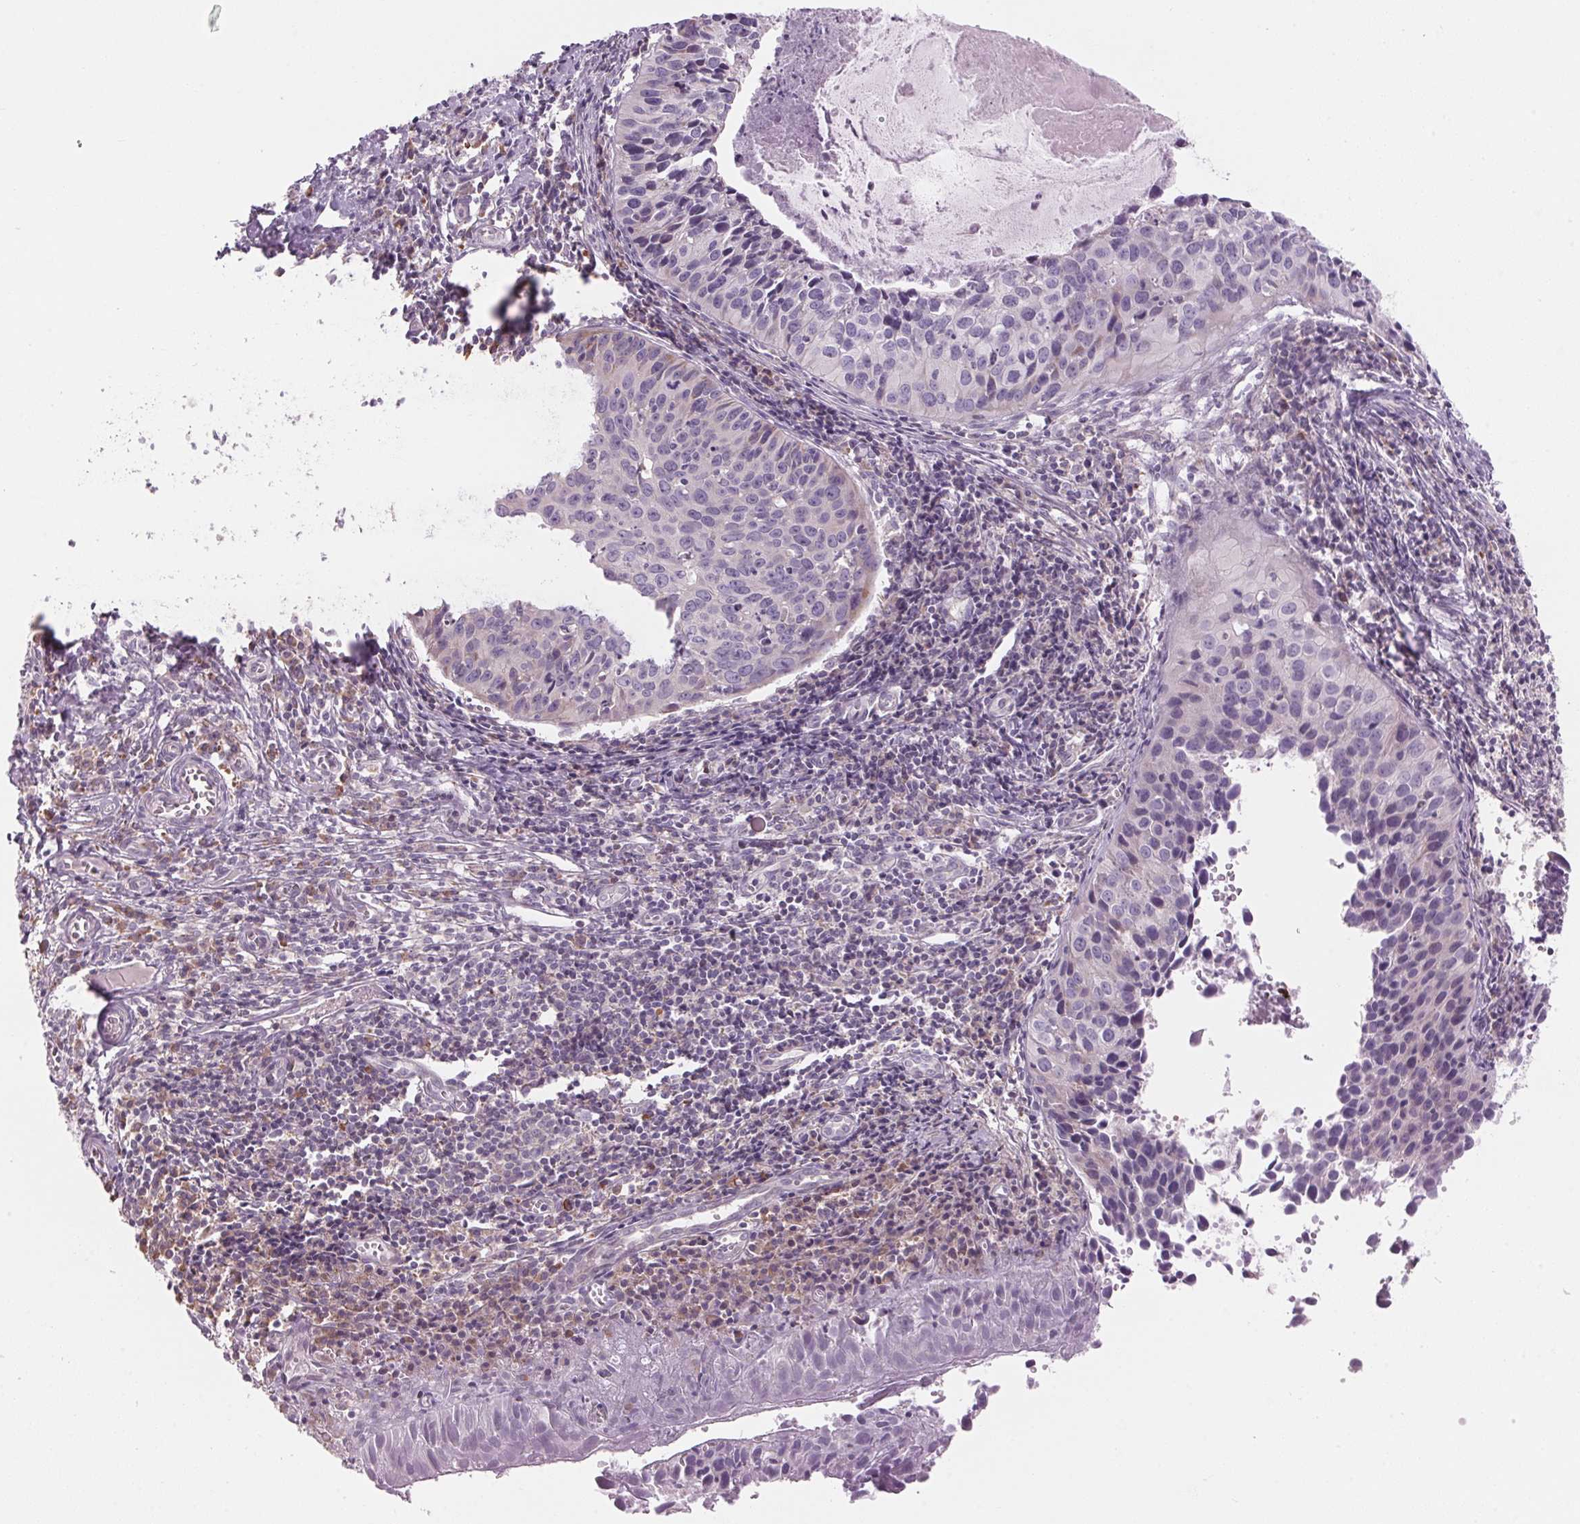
{"staining": {"intensity": "negative", "quantity": "none", "location": "none"}, "tissue": "cervical cancer", "cell_type": "Tumor cells", "image_type": "cancer", "snomed": [{"axis": "morphology", "description": "Squamous cell carcinoma, NOS"}, {"axis": "topography", "description": "Cervix"}], "caption": "Human squamous cell carcinoma (cervical) stained for a protein using immunohistochemistry (IHC) reveals no positivity in tumor cells.", "gene": "GNMT", "patient": {"sex": "female", "age": 31}}